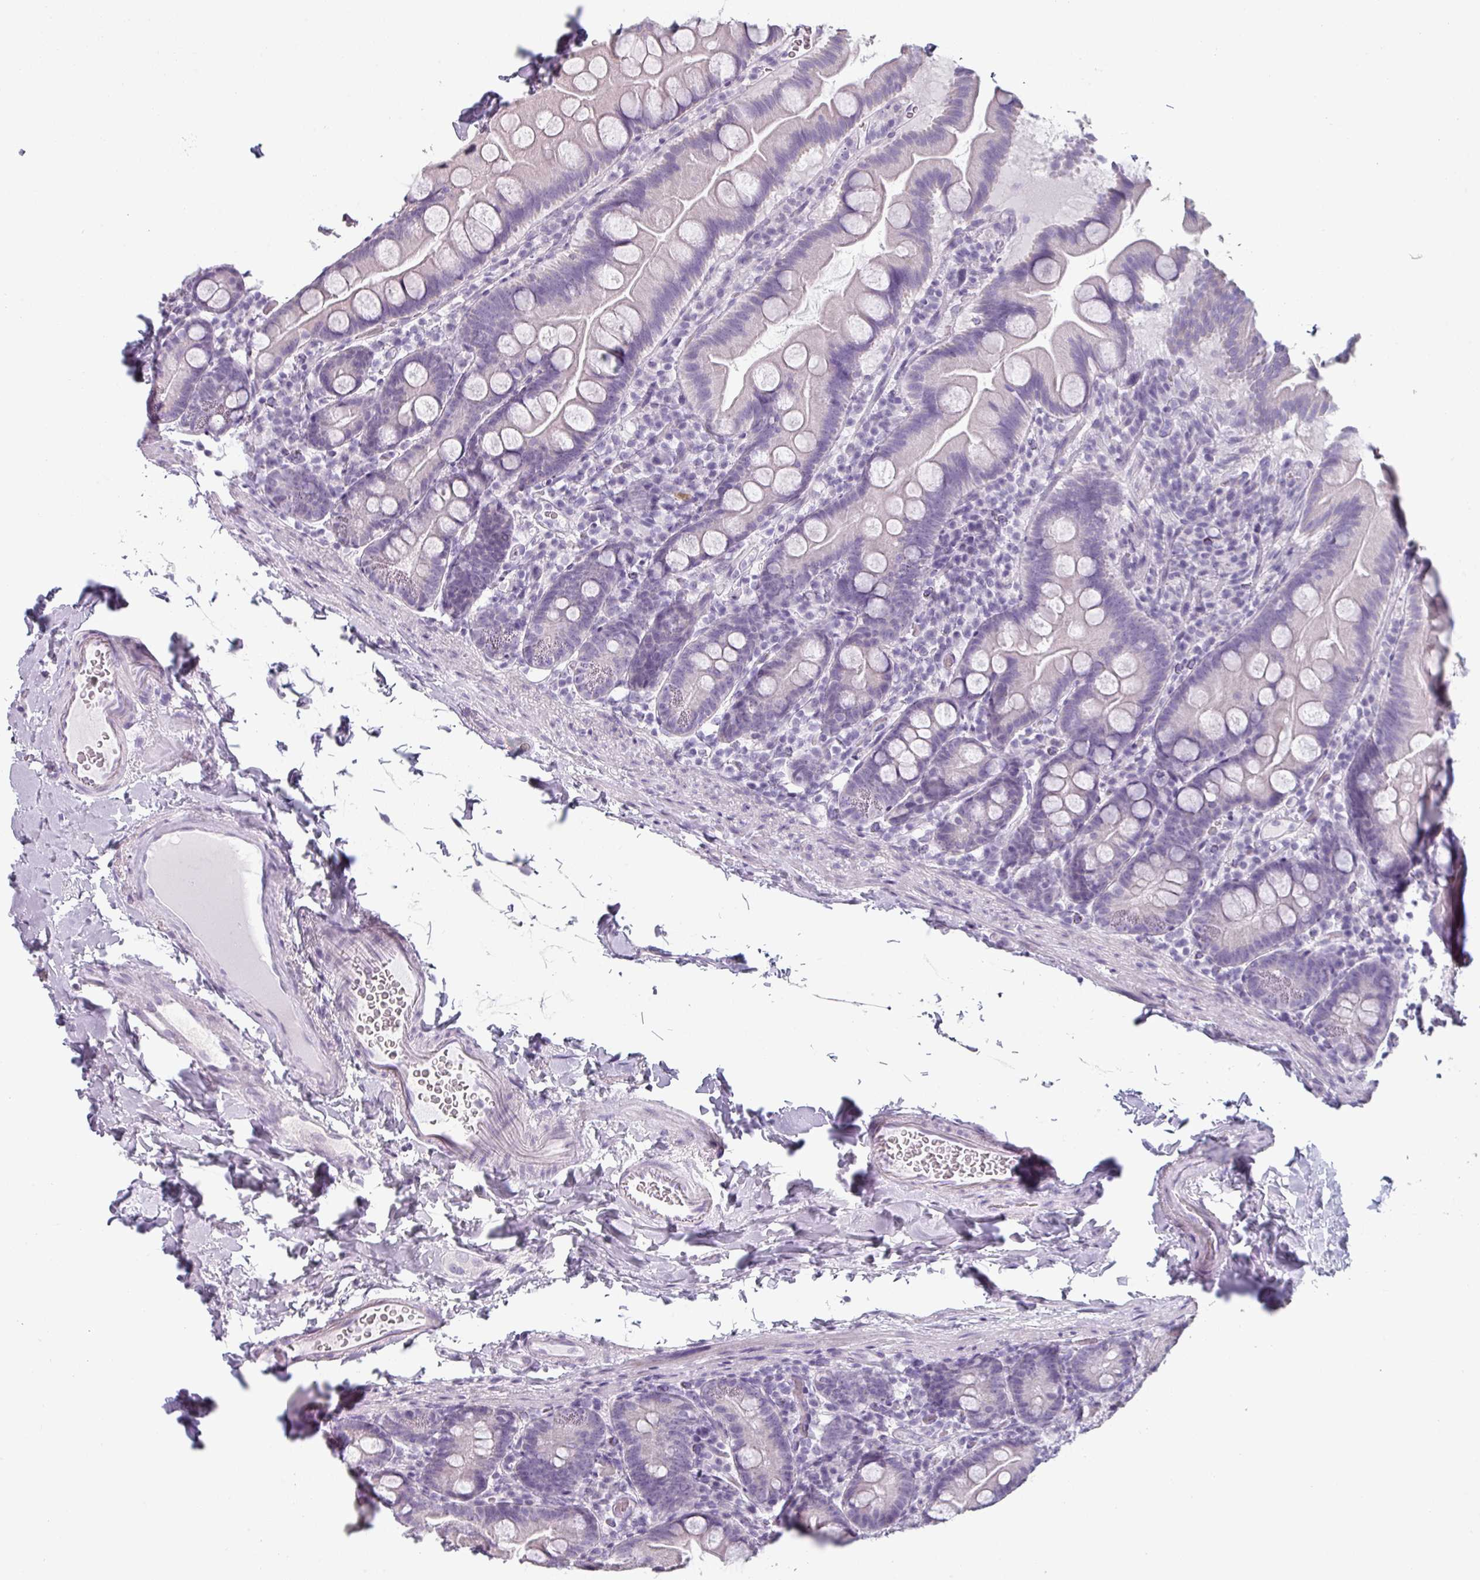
{"staining": {"intensity": "negative", "quantity": "none", "location": "none"}, "tissue": "small intestine", "cell_type": "Glandular cells", "image_type": "normal", "snomed": [{"axis": "morphology", "description": "Normal tissue, NOS"}, {"axis": "topography", "description": "Small intestine"}], "caption": "Immunohistochemistry (IHC) histopathology image of normal small intestine stained for a protein (brown), which reveals no staining in glandular cells.", "gene": "SFTPA1", "patient": {"sex": "female", "age": 68}}